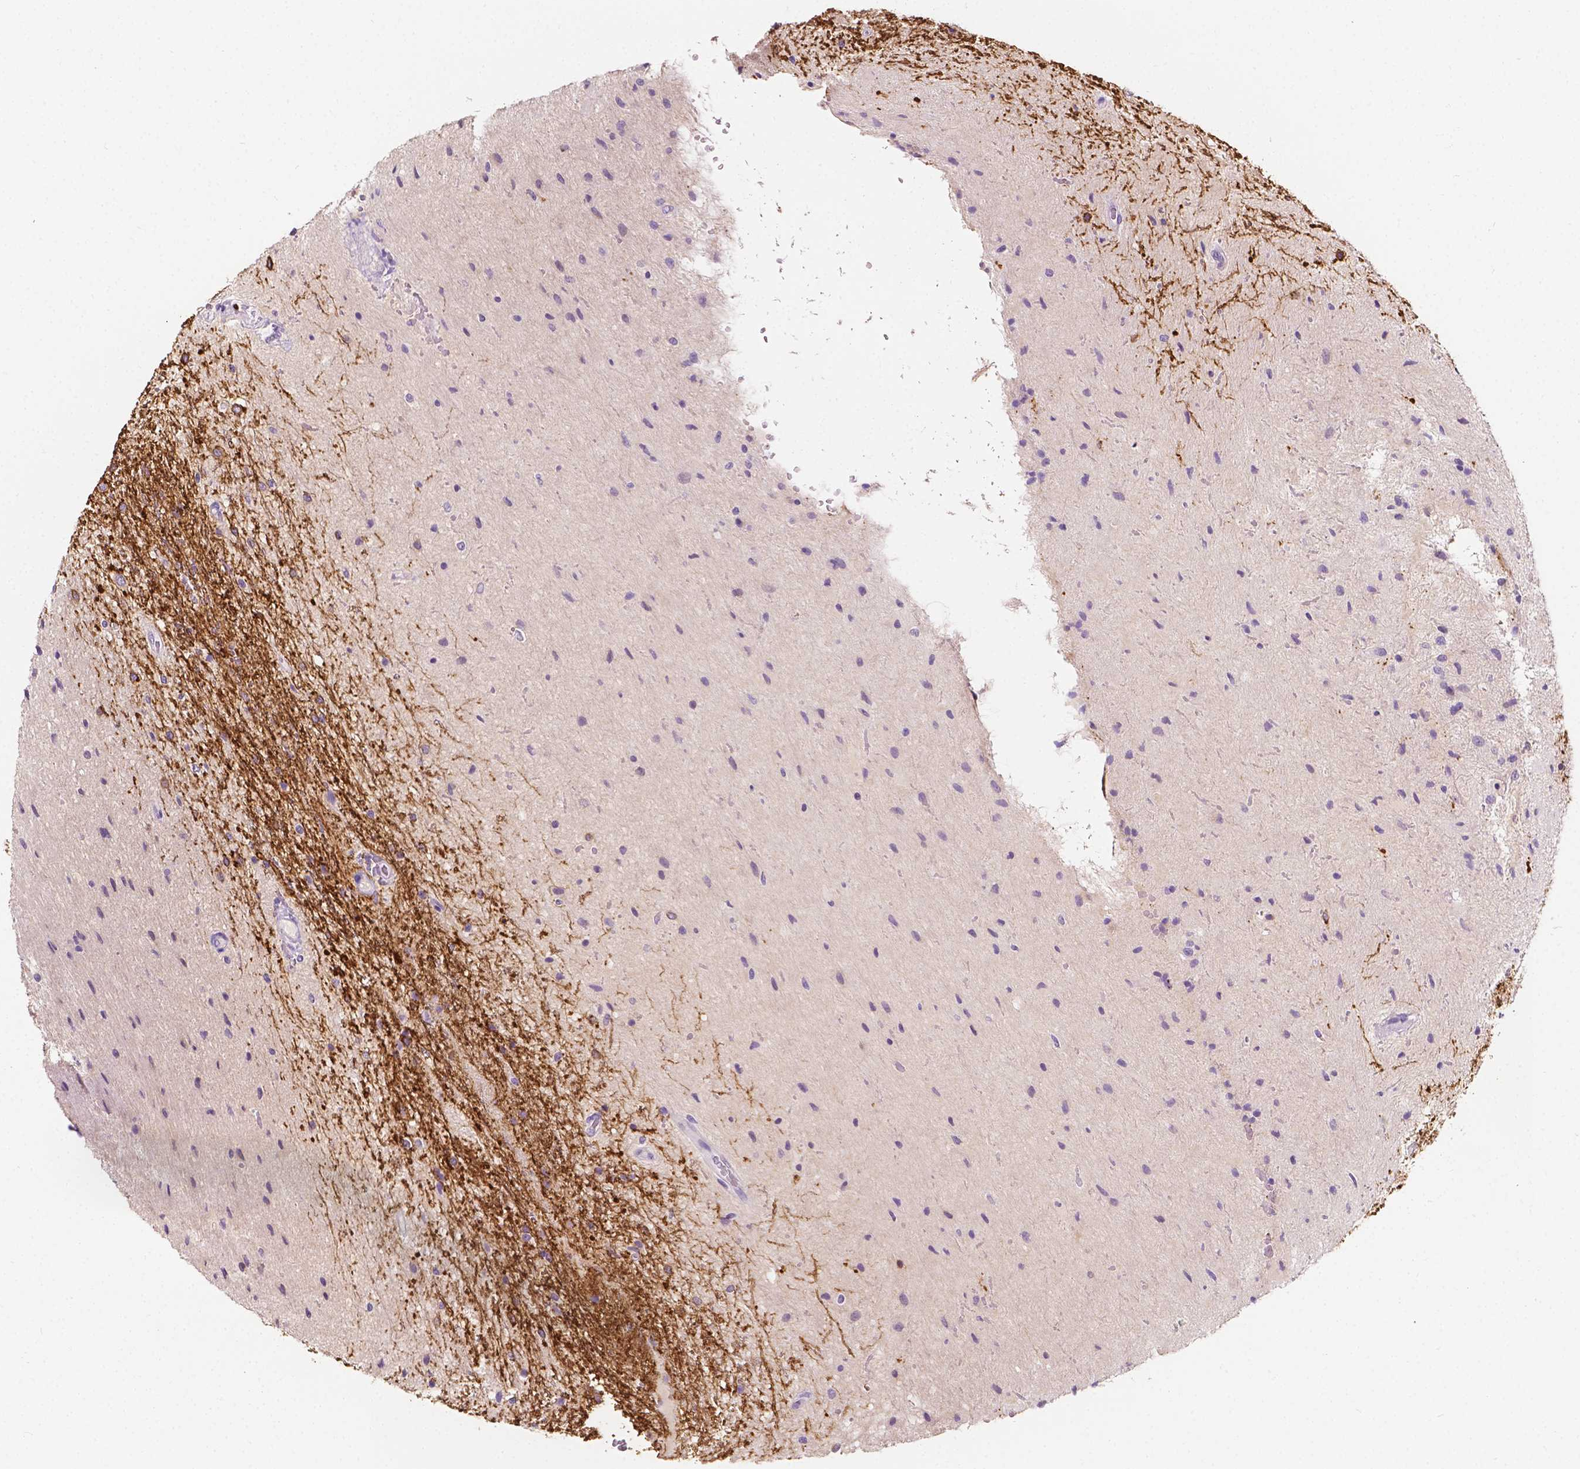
{"staining": {"intensity": "strong", "quantity": "<25%", "location": "cytoplasmic/membranous"}, "tissue": "glioma", "cell_type": "Tumor cells", "image_type": "cancer", "snomed": [{"axis": "morphology", "description": "Glioma, malignant, Low grade"}, {"axis": "topography", "description": "Cerebellum"}], "caption": "Malignant glioma (low-grade) tissue shows strong cytoplasmic/membranous staining in about <25% of tumor cells", "gene": "SIRT2", "patient": {"sex": "female", "age": 14}}